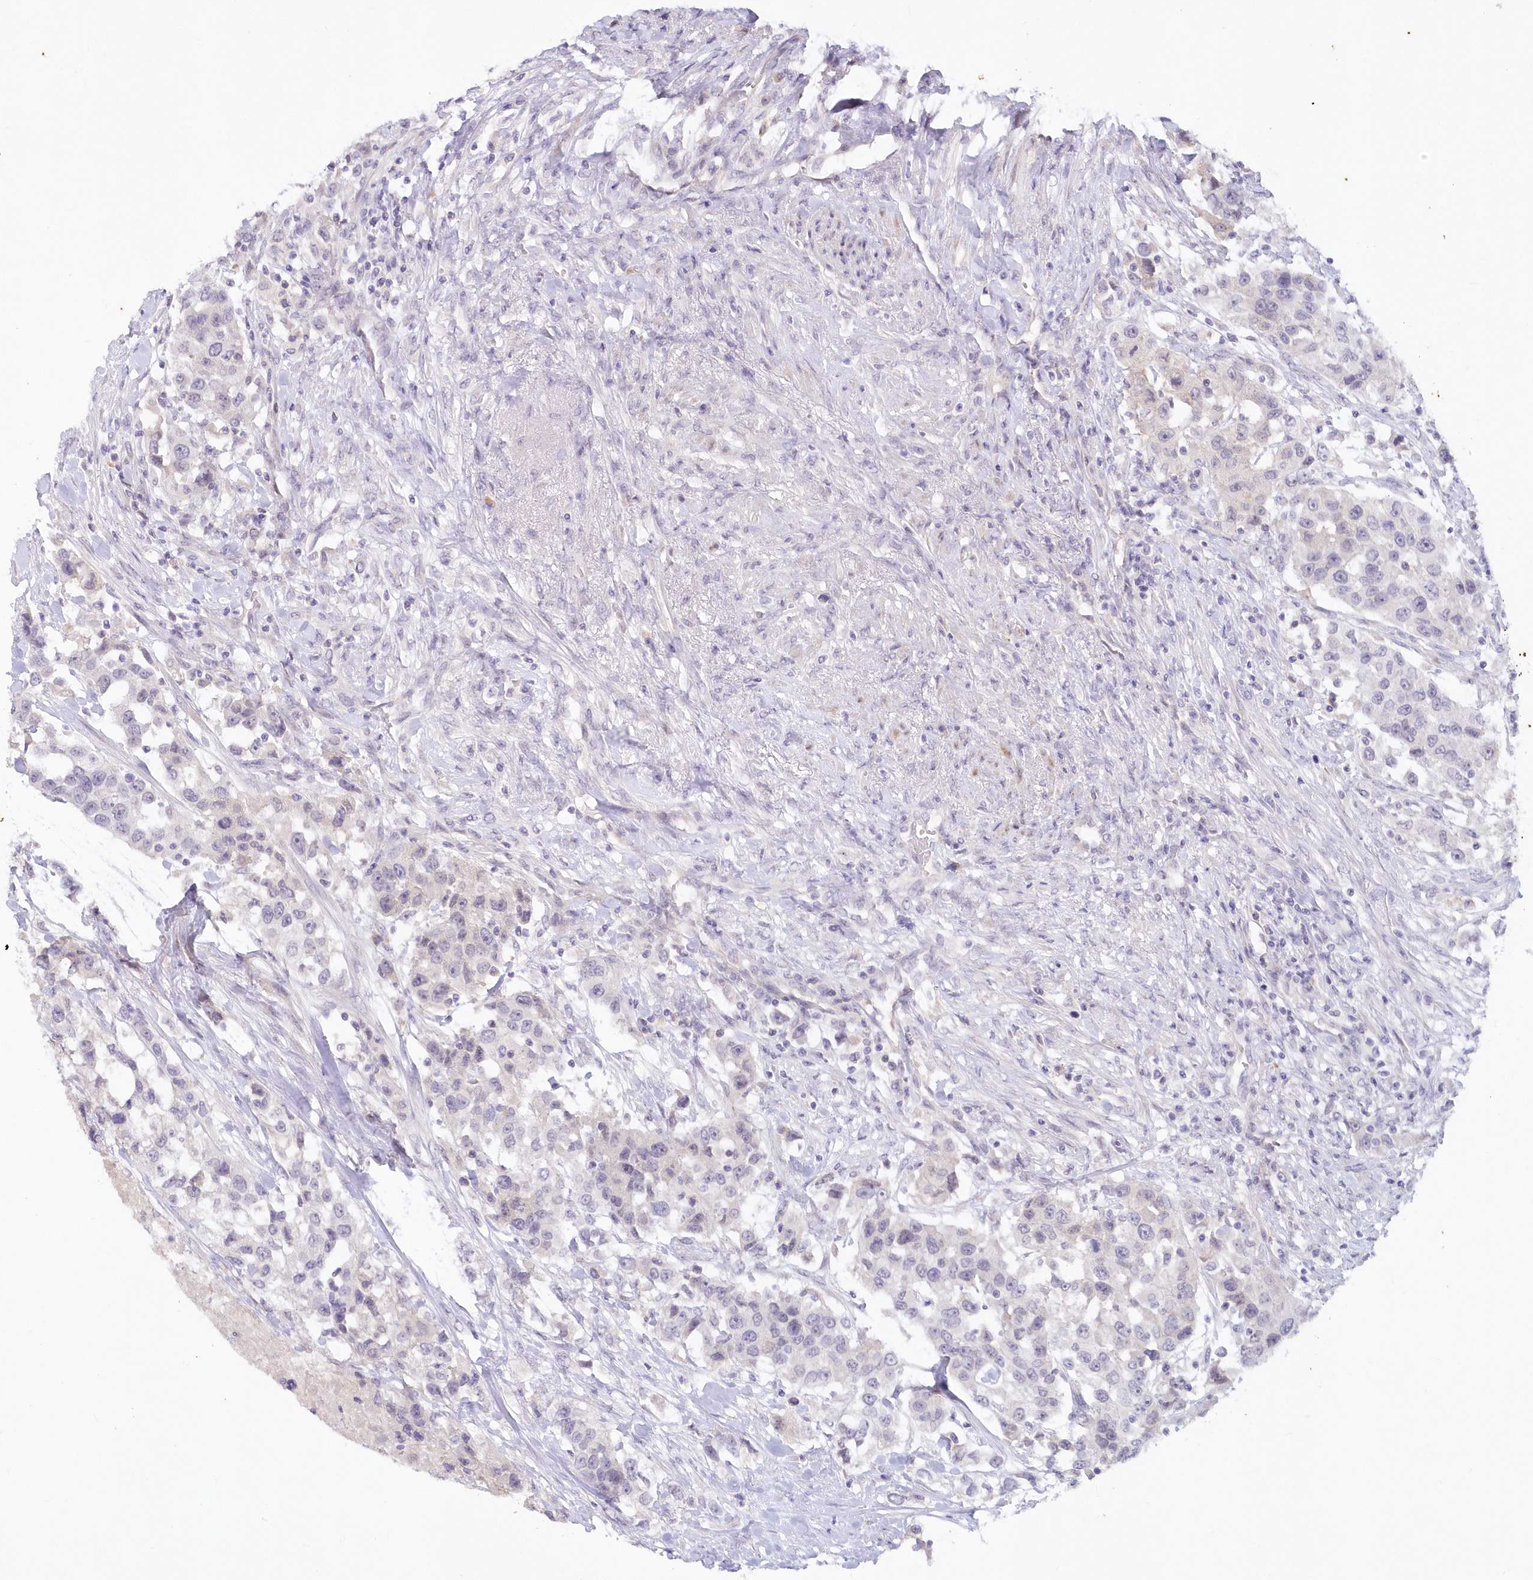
{"staining": {"intensity": "negative", "quantity": "none", "location": "none"}, "tissue": "urothelial cancer", "cell_type": "Tumor cells", "image_type": "cancer", "snomed": [{"axis": "morphology", "description": "Urothelial carcinoma, High grade"}, {"axis": "topography", "description": "Urinary bladder"}], "caption": "Protein analysis of urothelial cancer reveals no significant positivity in tumor cells.", "gene": "SNED1", "patient": {"sex": "female", "age": 80}}